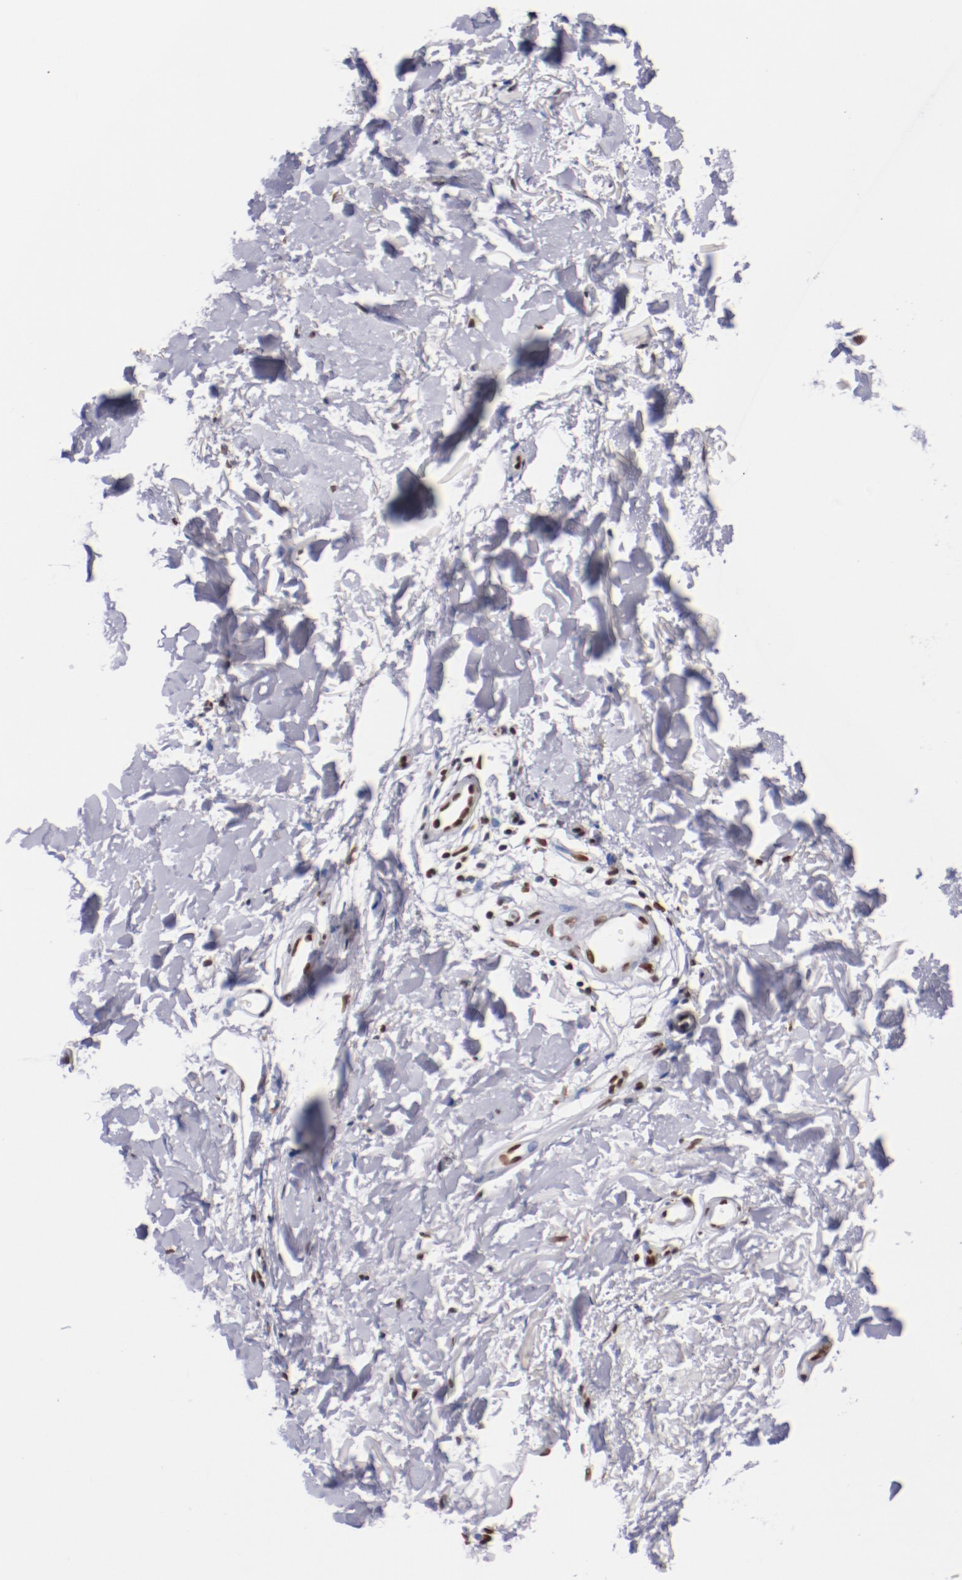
{"staining": {"intensity": "weak", "quantity": "25%-75%", "location": "nuclear"}, "tissue": "melanoma", "cell_type": "Tumor cells", "image_type": "cancer", "snomed": [{"axis": "morphology", "description": "Malignant melanoma, Metastatic site"}, {"axis": "topography", "description": "Skin"}], "caption": "Brown immunohistochemical staining in melanoma demonstrates weak nuclear positivity in approximately 25%-75% of tumor cells.", "gene": "IFI16", "patient": {"sex": "female", "age": 66}}